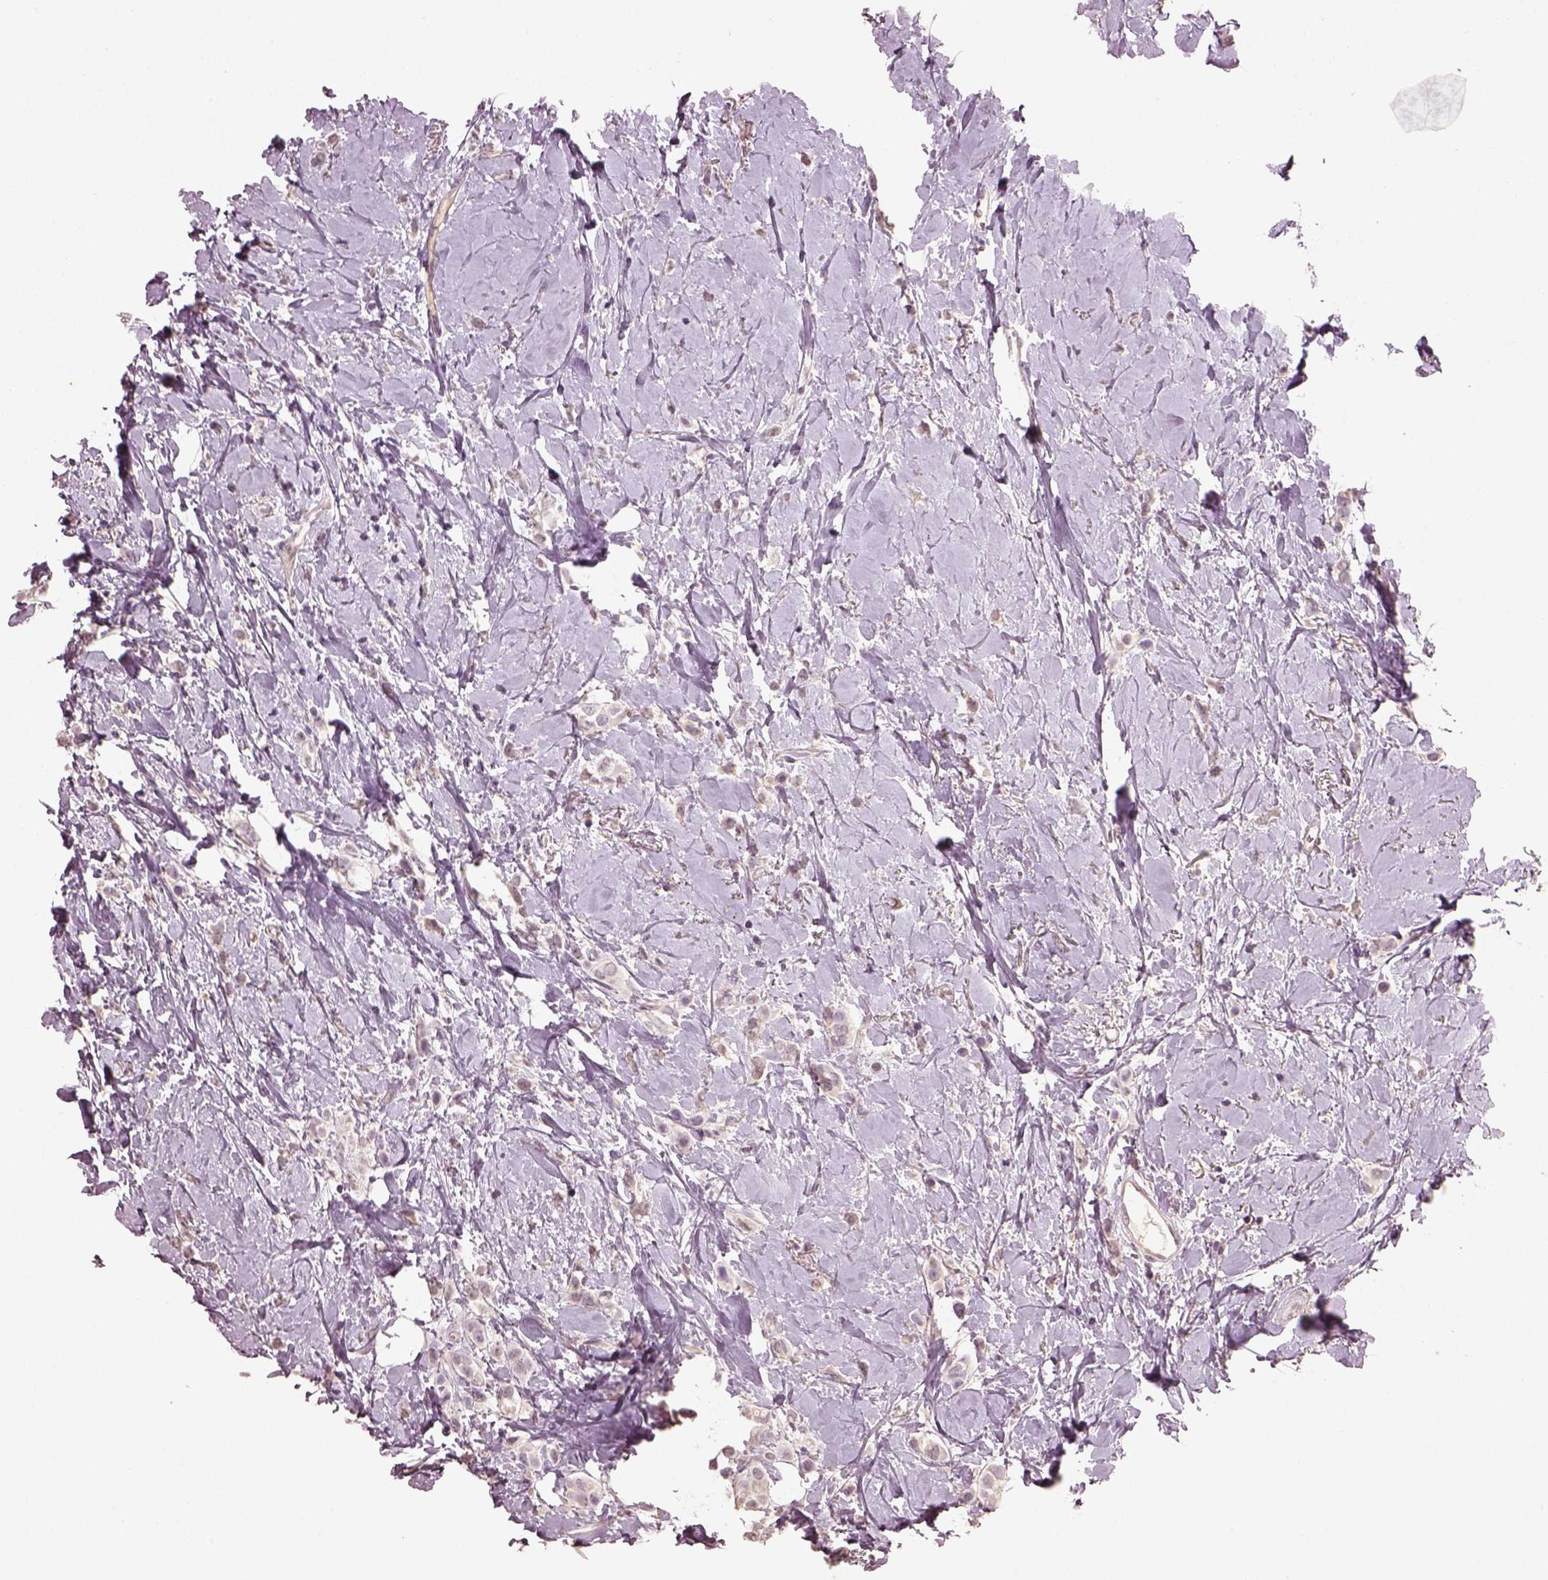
{"staining": {"intensity": "negative", "quantity": "none", "location": "none"}, "tissue": "breast cancer", "cell_type": "Tumor cells", "image_type": "cancer", "snomed": [{"axis": "morphology", "description": "Lobular carcinoma"}, {"axis": "topography", "description": "Breast"}], "caption": "Immunohistochemistry histopathology image of lobular carcinoma (breast) stained for a protein (brown), which displays no staining in tumor cells.", "gene": "KCNIP3", "patient": {"sex": "female", "age": 66}}